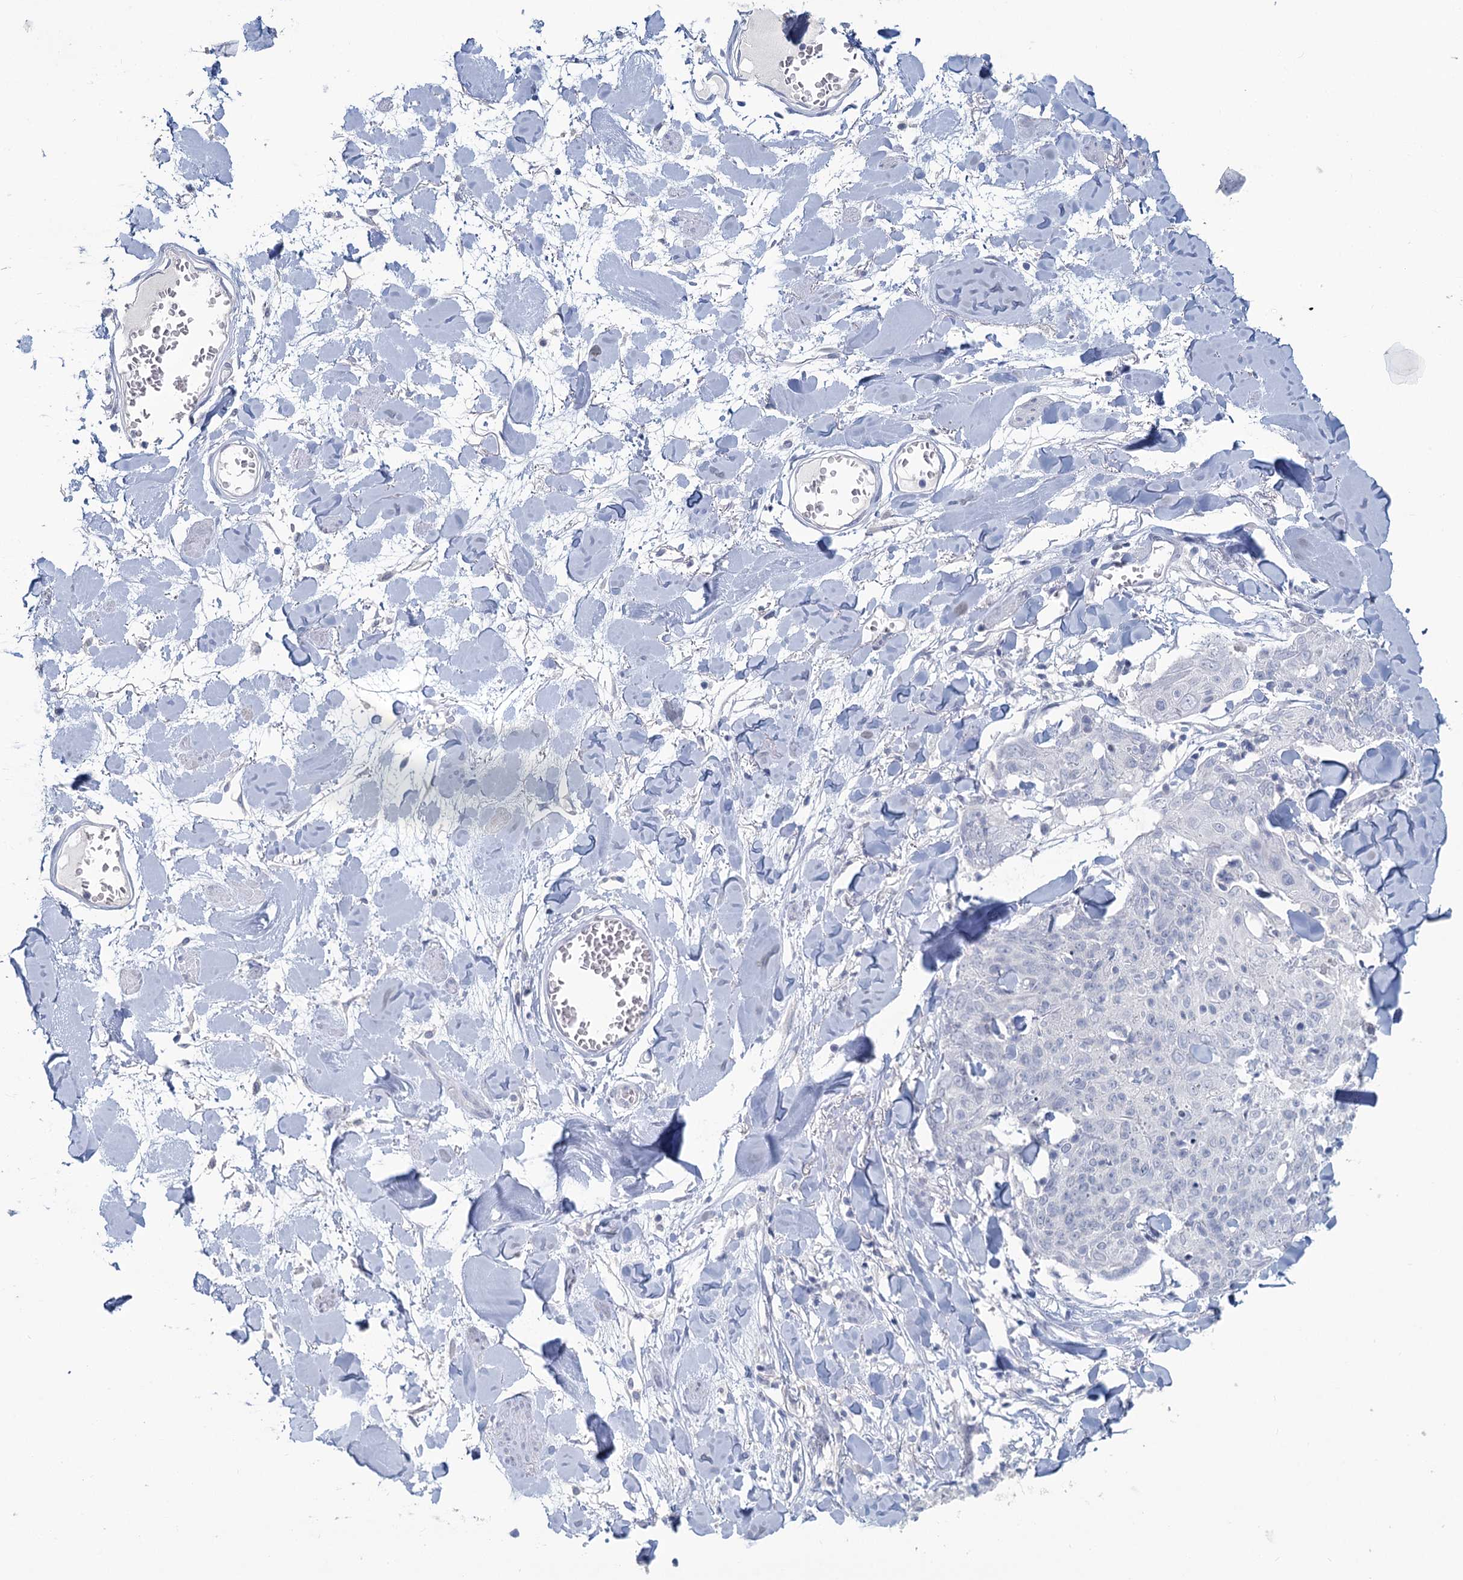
{"staining": {"intensity": "negative", "quantity": "none", "location": "none"}, "tissue": "skin cancer", "cell_type": "Tumor cells", "image_type": "cancer", "snomed": [{"axis": "morphology", "description": "Squamous cell carcinoma, NOS"}, {"axis": "topography", "description": "Skin"}, {"axis": "topography", "description": "Vulva"}], "caption": "Micrograph shows no protein staining in tumor cells of squamous cell carcinoma (skin) tissue. The staining is performed using DAB (3,3'-diaminobenzidine) brown chromogen with nuclei counter-stained in using hematoxylin.", "gene": "CHGA", "patient": {"sex": "female", "age": 85}}